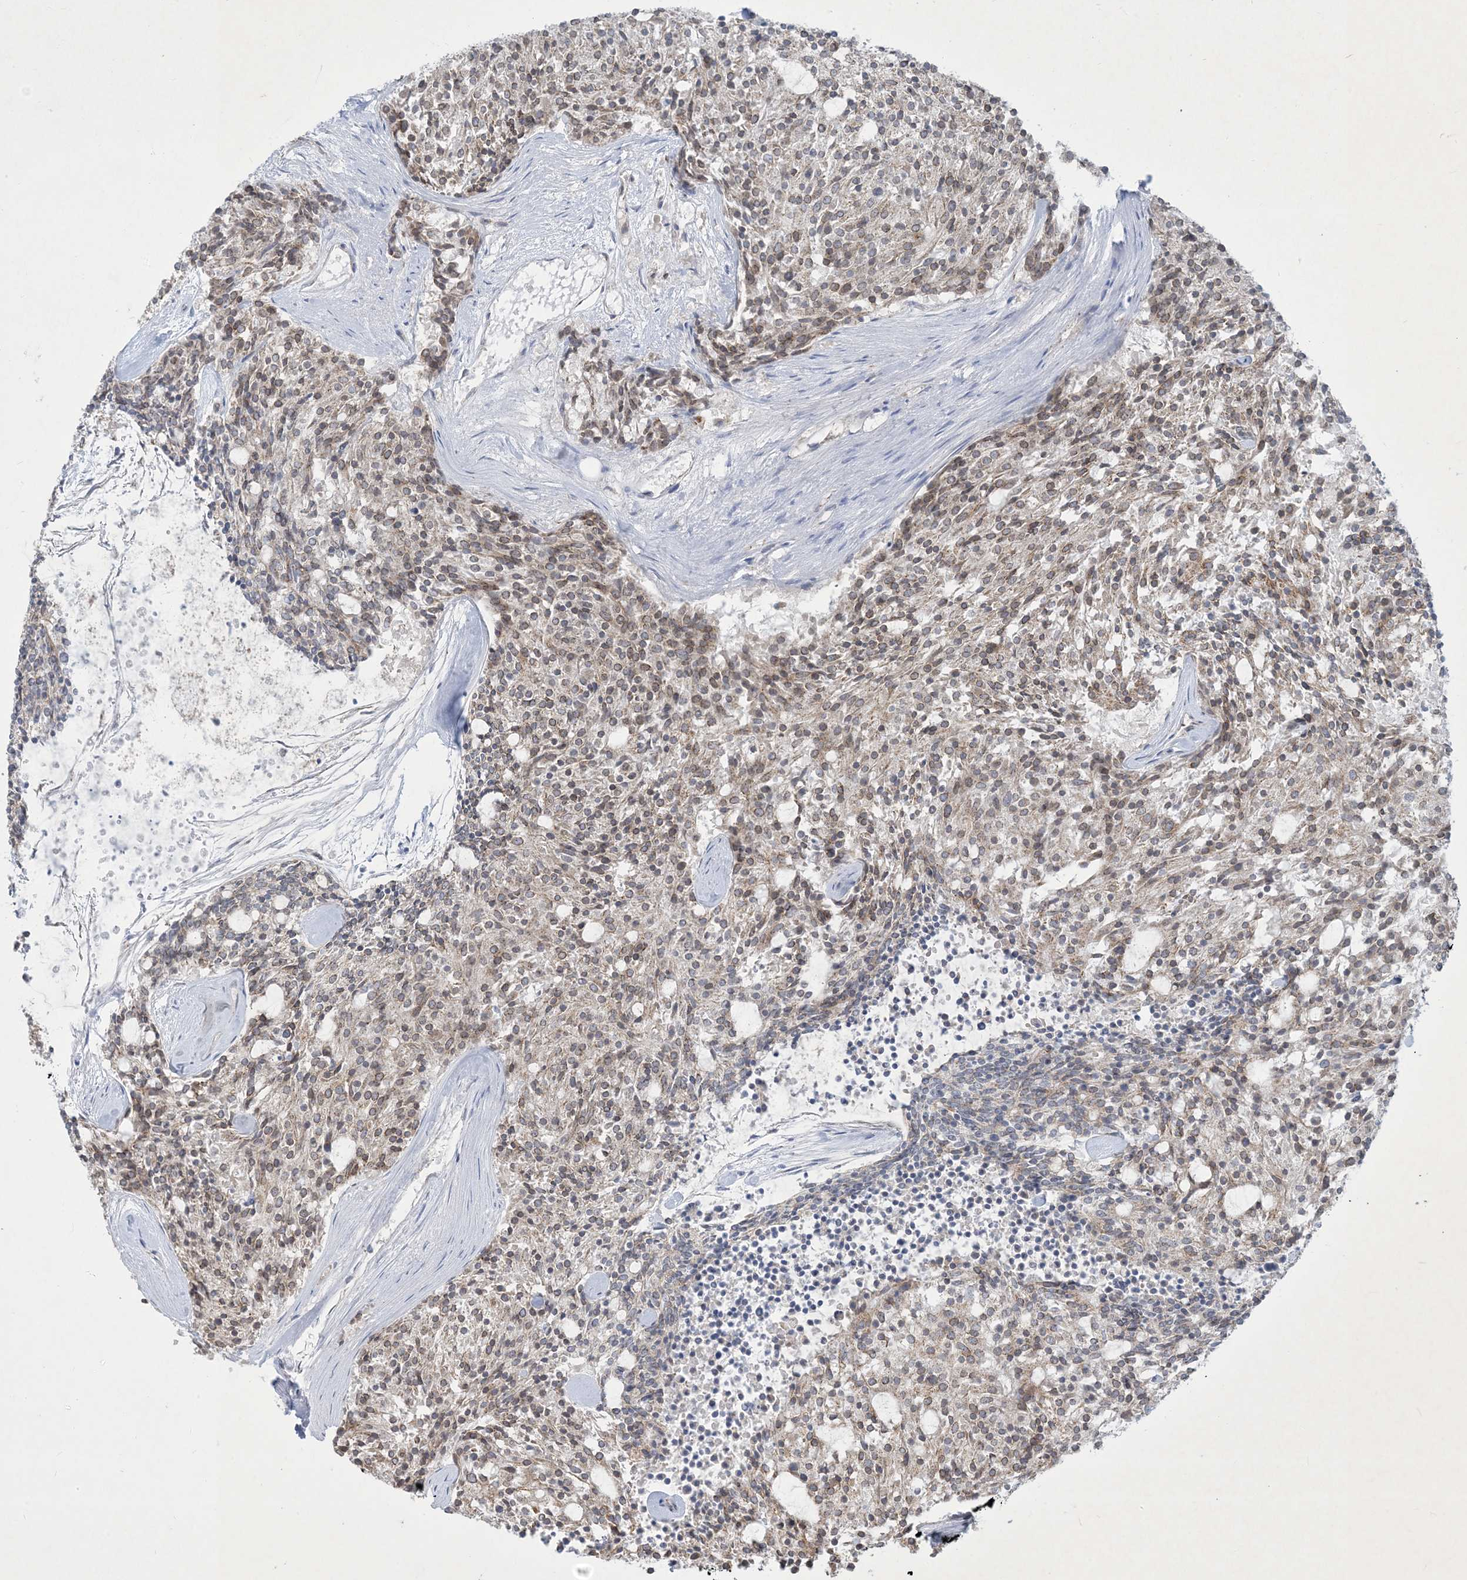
{"staining": {"intensity": "moderate", "quantity": ">75%", "location": "cytoplasmic/membranous"}, "tissue": "carcinoid", "cell_type": "Tumor cells", "image_type": "cancer", "snomed": [{"axis": "morphology", "description": "Carcinoid, malignant, NOS"}, {"axis": "topography", "description": "Pancreas"}], "caption": "An image of human malignant carcinoid stained for a protein exhibits moderate cytoplasmic/membranous brown staining in tumor cells.", "gene": "CCDC14", "patient": {"sex": "female", "age": 54}}